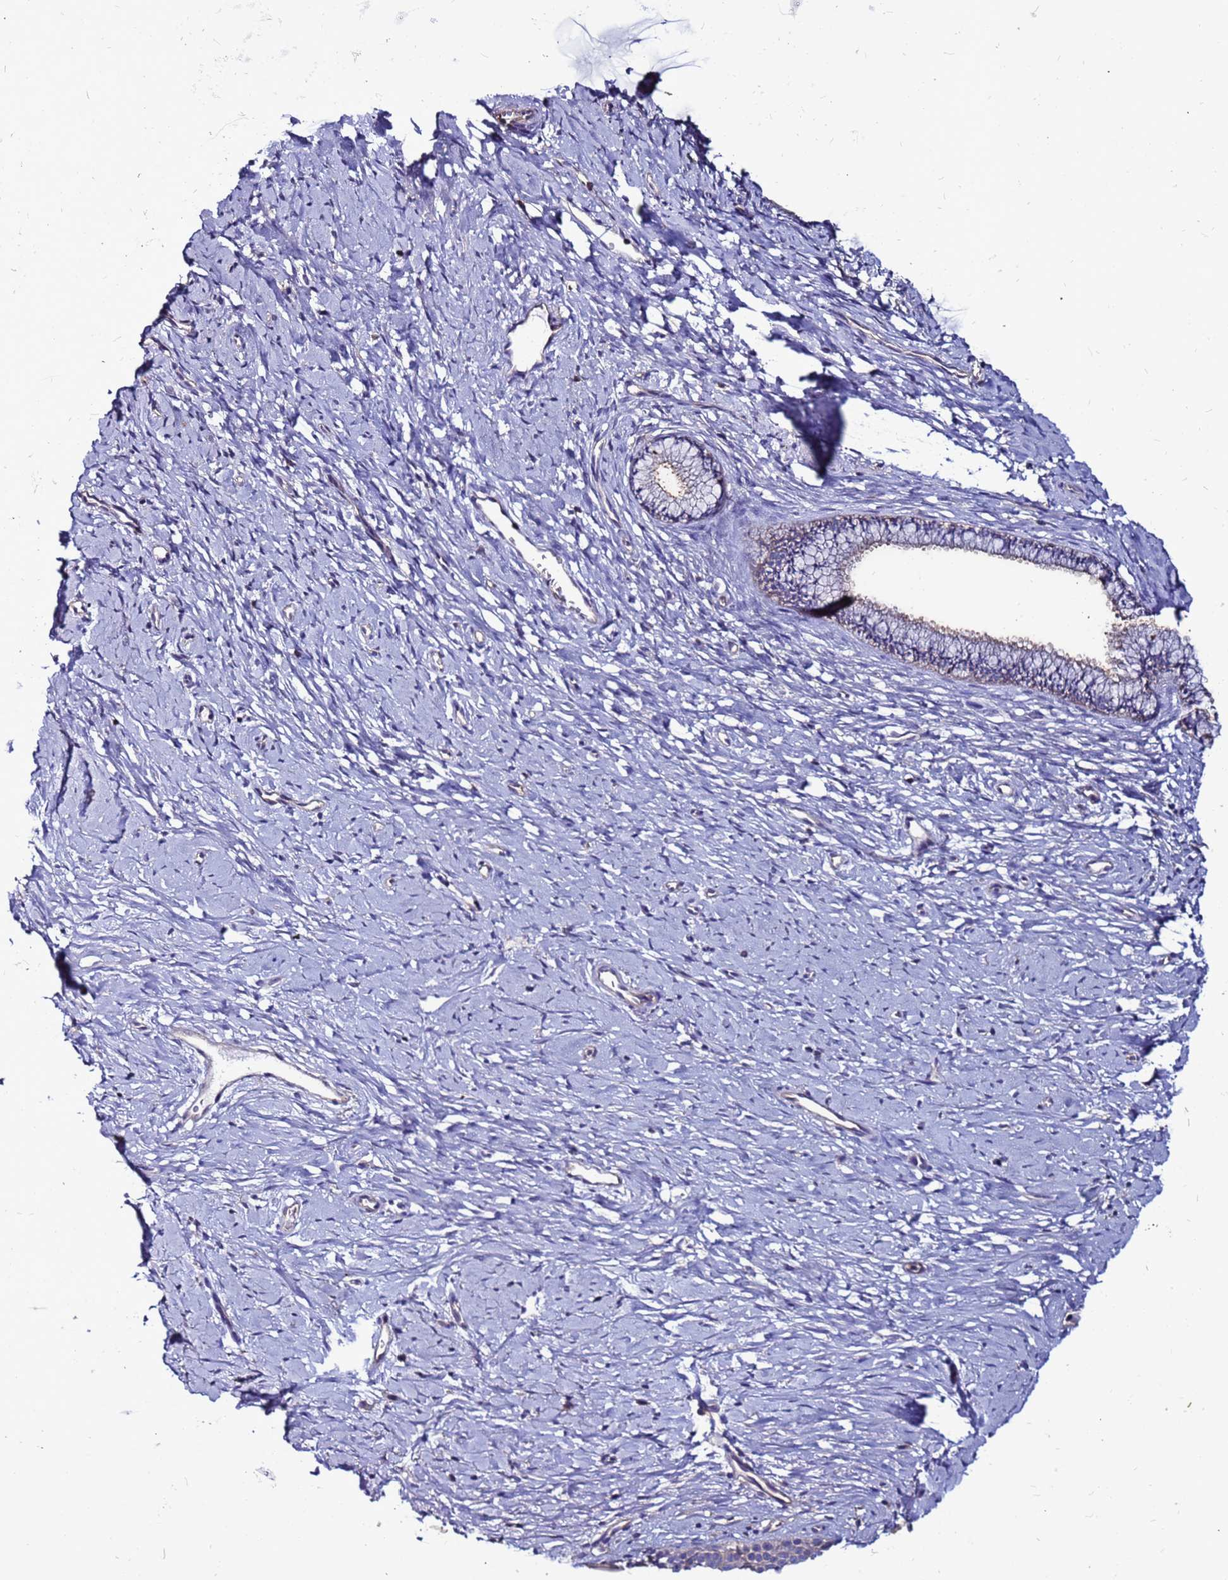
{"staining": {"intensity": "moderate", "quantity": "<25%", "location": "cytoplasmic/membranous"}, "tissue": "cervix", "cell_type": "Glandular cells", "image_type": "normal", "snomed": [{"axis": "morphology", "description": "Normal tissue, NOS"}, {"axis": "topography", "description": "Cervix"}], "caption": "High-power microscopy captured an immunohistochemistry micrograph of normal cervix, revealing moderate cytoplasmic/membranous staining in about <25% of glandular cells. The protein of interest is shown in brown color, while the nuclei are stained blue.", "gene": "NRN1L", "patient": {"sex": "female", "age": 36}}